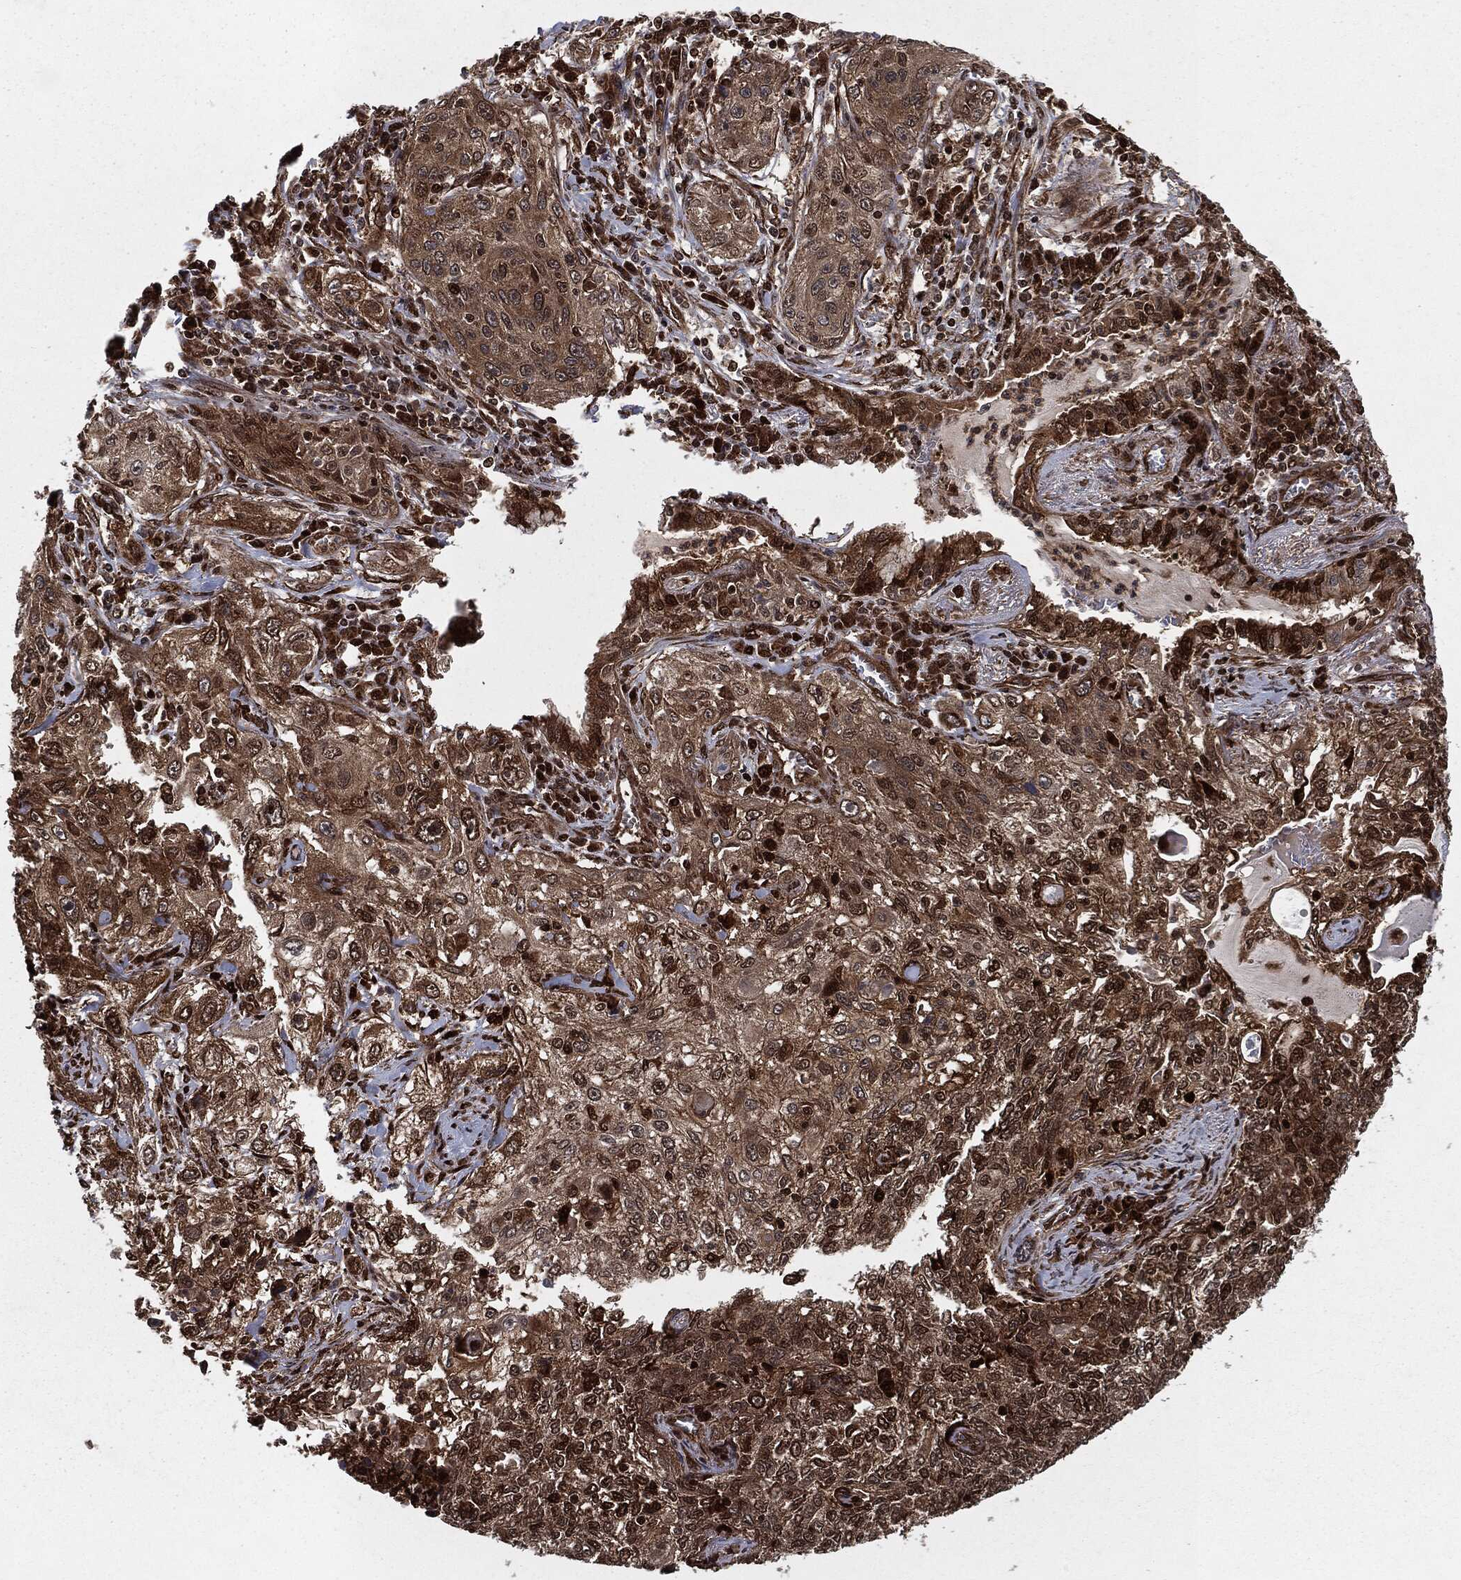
{"staining": {"intensity": "moderate", "quantity": "25%-75%", "location": "cytoplasmic/membranous,nuclear"}, "tissue": "lung cancer", "cell_type": "Tumor cells", "image_type": "cancer", "snomed": [{"axis": "morphology", "description": "Squamous cell carcinoma, NOS"}, {"axis": "topography", "description": "Lung"}], "caption": "Human squamous cell carcinoma (lung) stained with a protein marker displays moderate staining in tumor cells.", "gene": "RANBP9", "patient": {"sex": "female", "age": 69}}